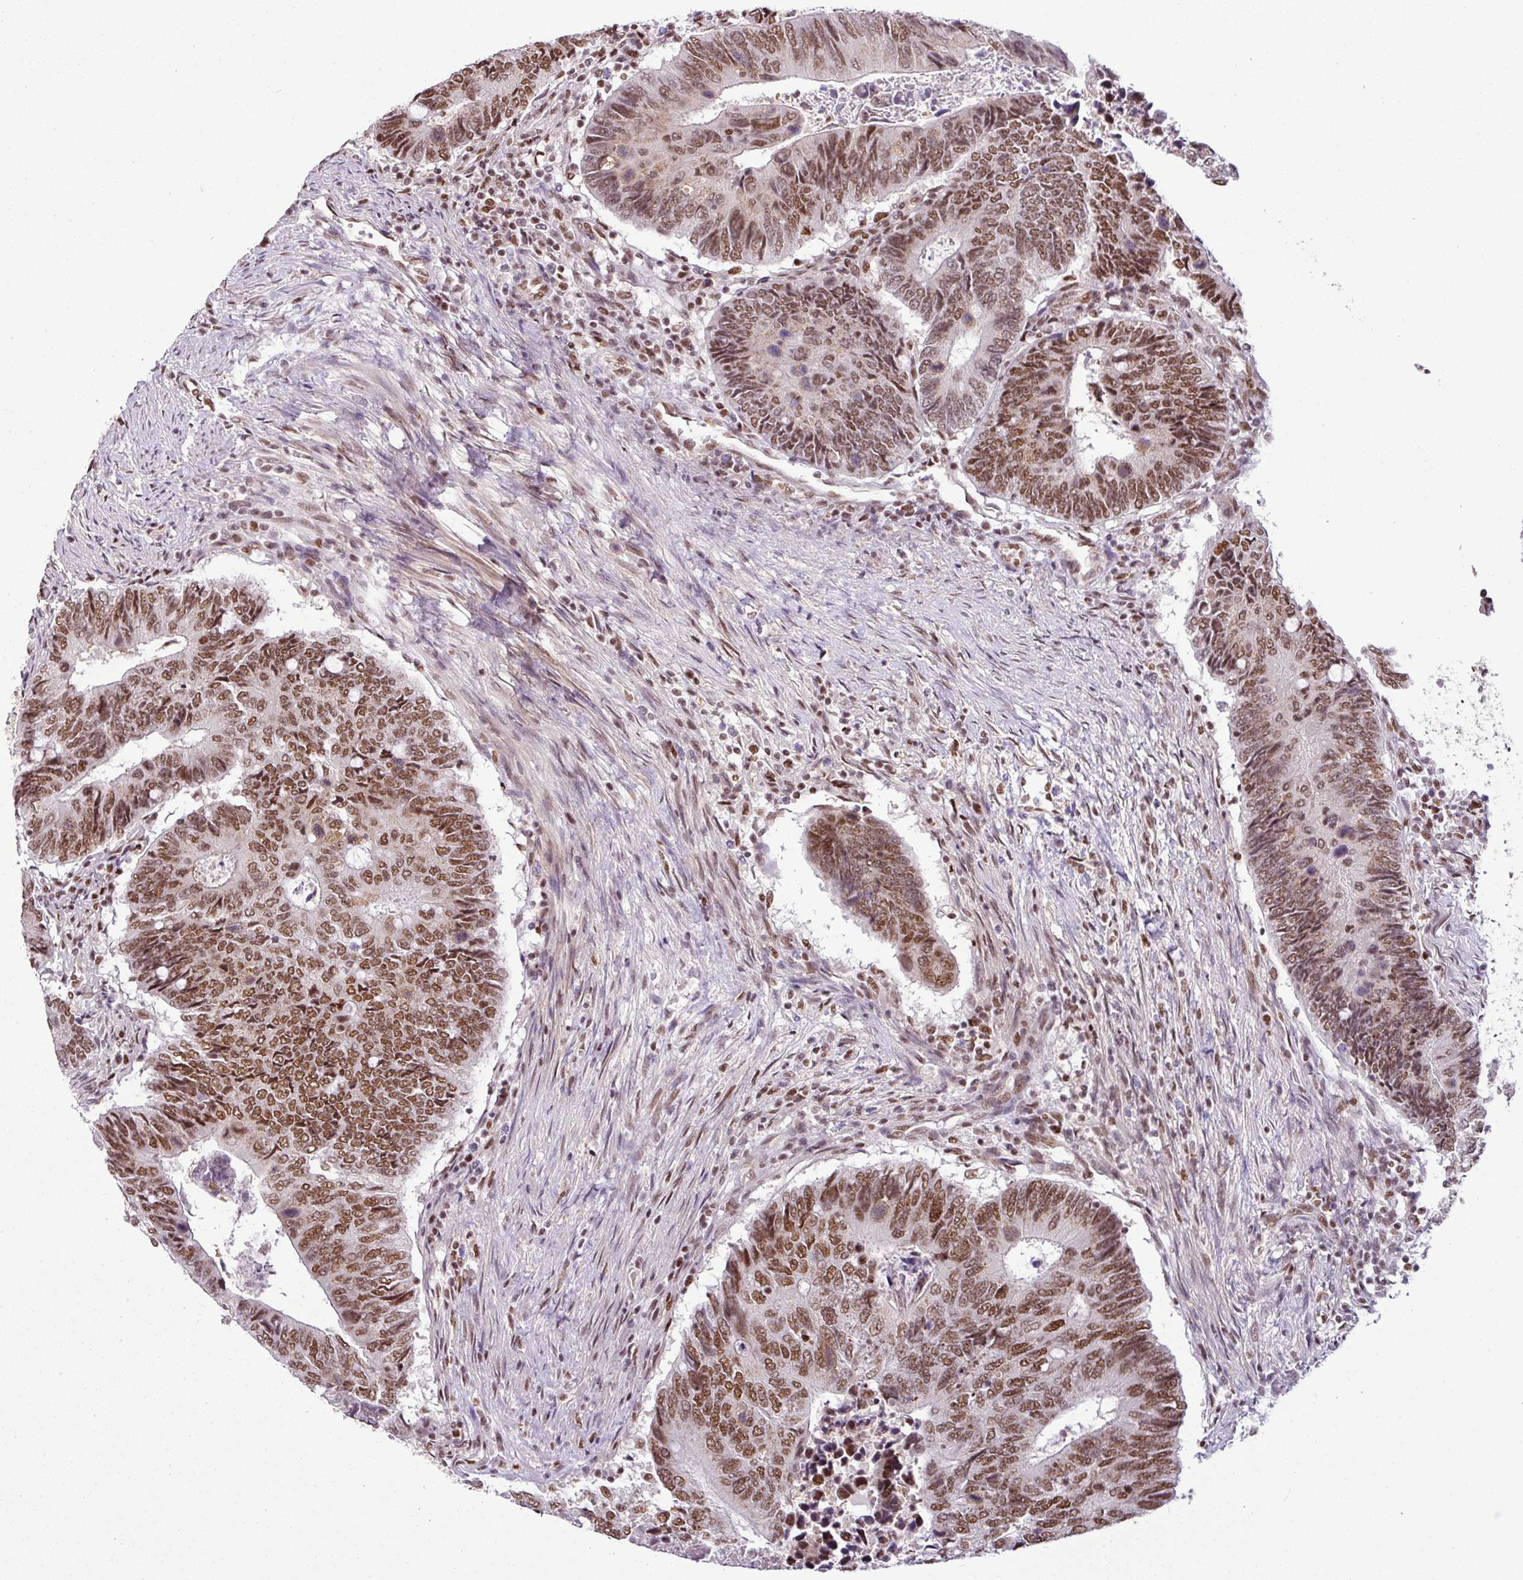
{"staining": {"intensity": "moderate", "quantity": ">75%", "location": "nuclear"}, "tissue": "colorectal cancer", "cell_type": "Tumor cells", "image_type": "cancer", "snomed": [{"axis": "morphology", "description": "Adenocarcinoma, NOS"}, {"axis": "topography", "description": "Colon"}], "caption": "Immunohistochemistry (DAB) staining of human colorectal cancer (adenocarcinoma) exhibits moderate nuclear protein expression in about >75% of tumor cells.", "gene": "PGAP4", "patient": {"sex": "male", "age": 87}}